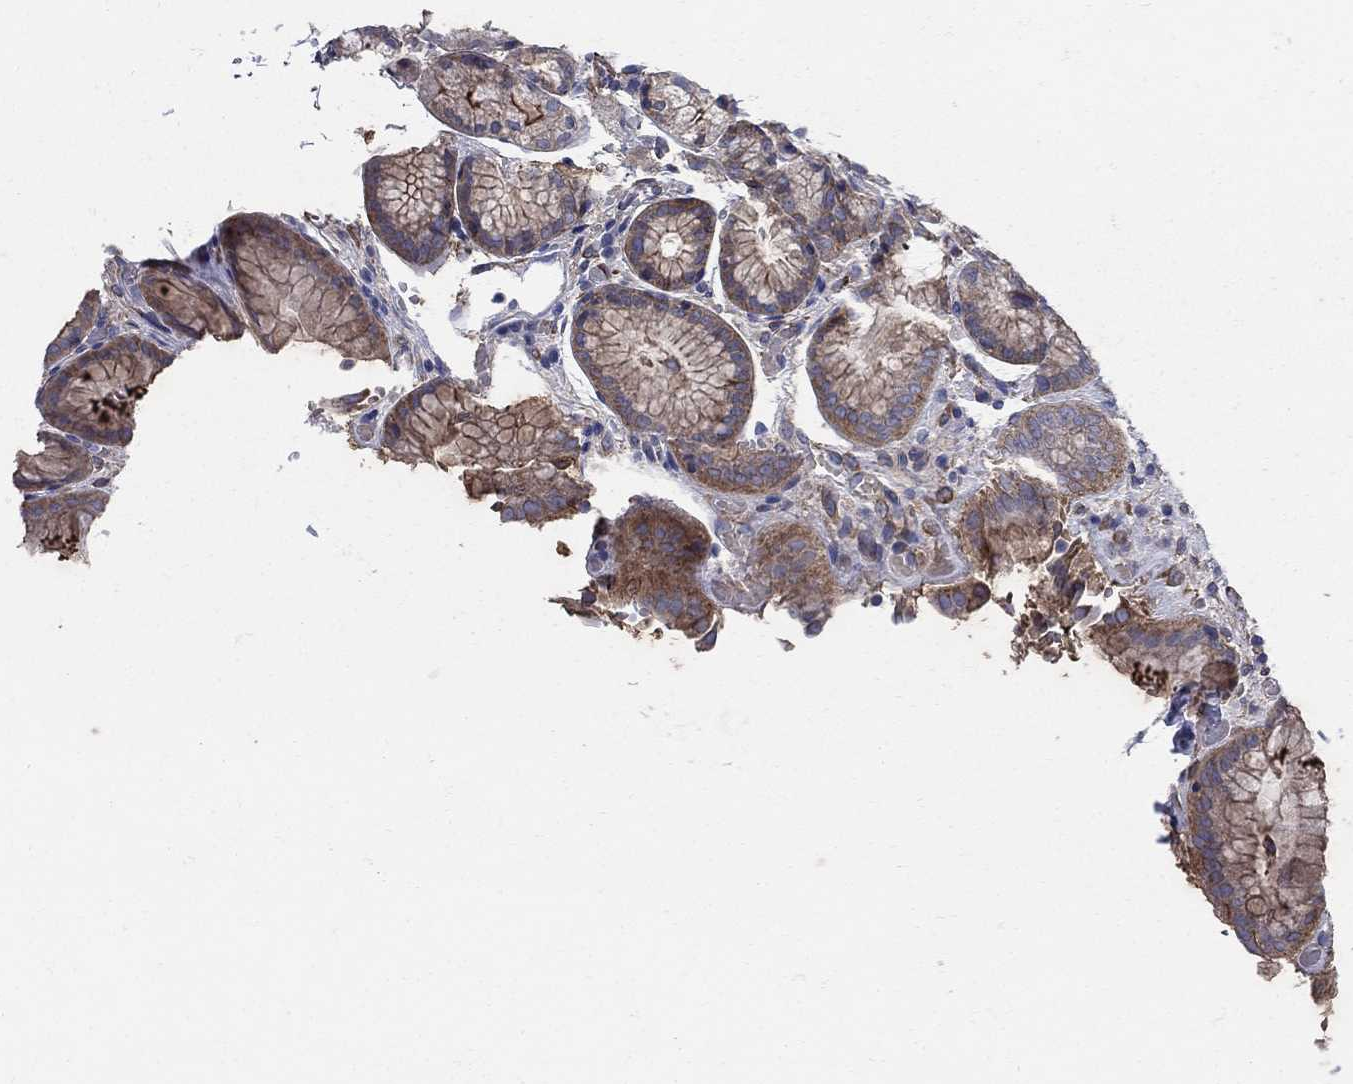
{"staining": {"intensity": "moderate", "quantity": "25%-75%", "location": "cytoplasmic/membranous"}, "tissue": "stomach", "cell_type": "Glandular cells", "image_type": "normal", "snomed": [{"axis": "morphology", "description": "Normal tissue, NOS"}, {"axis": "topography", "description": "Stomach, upper"}], "caption": "This histopathology image exhibits IHC staining of benign stomach, with medium moderate cytoplasmic/membranous positivity in about 25%-75% of glandular cells.", "gene": "SEPTIN8", "patient": {"sex": "male", "age": 72}}